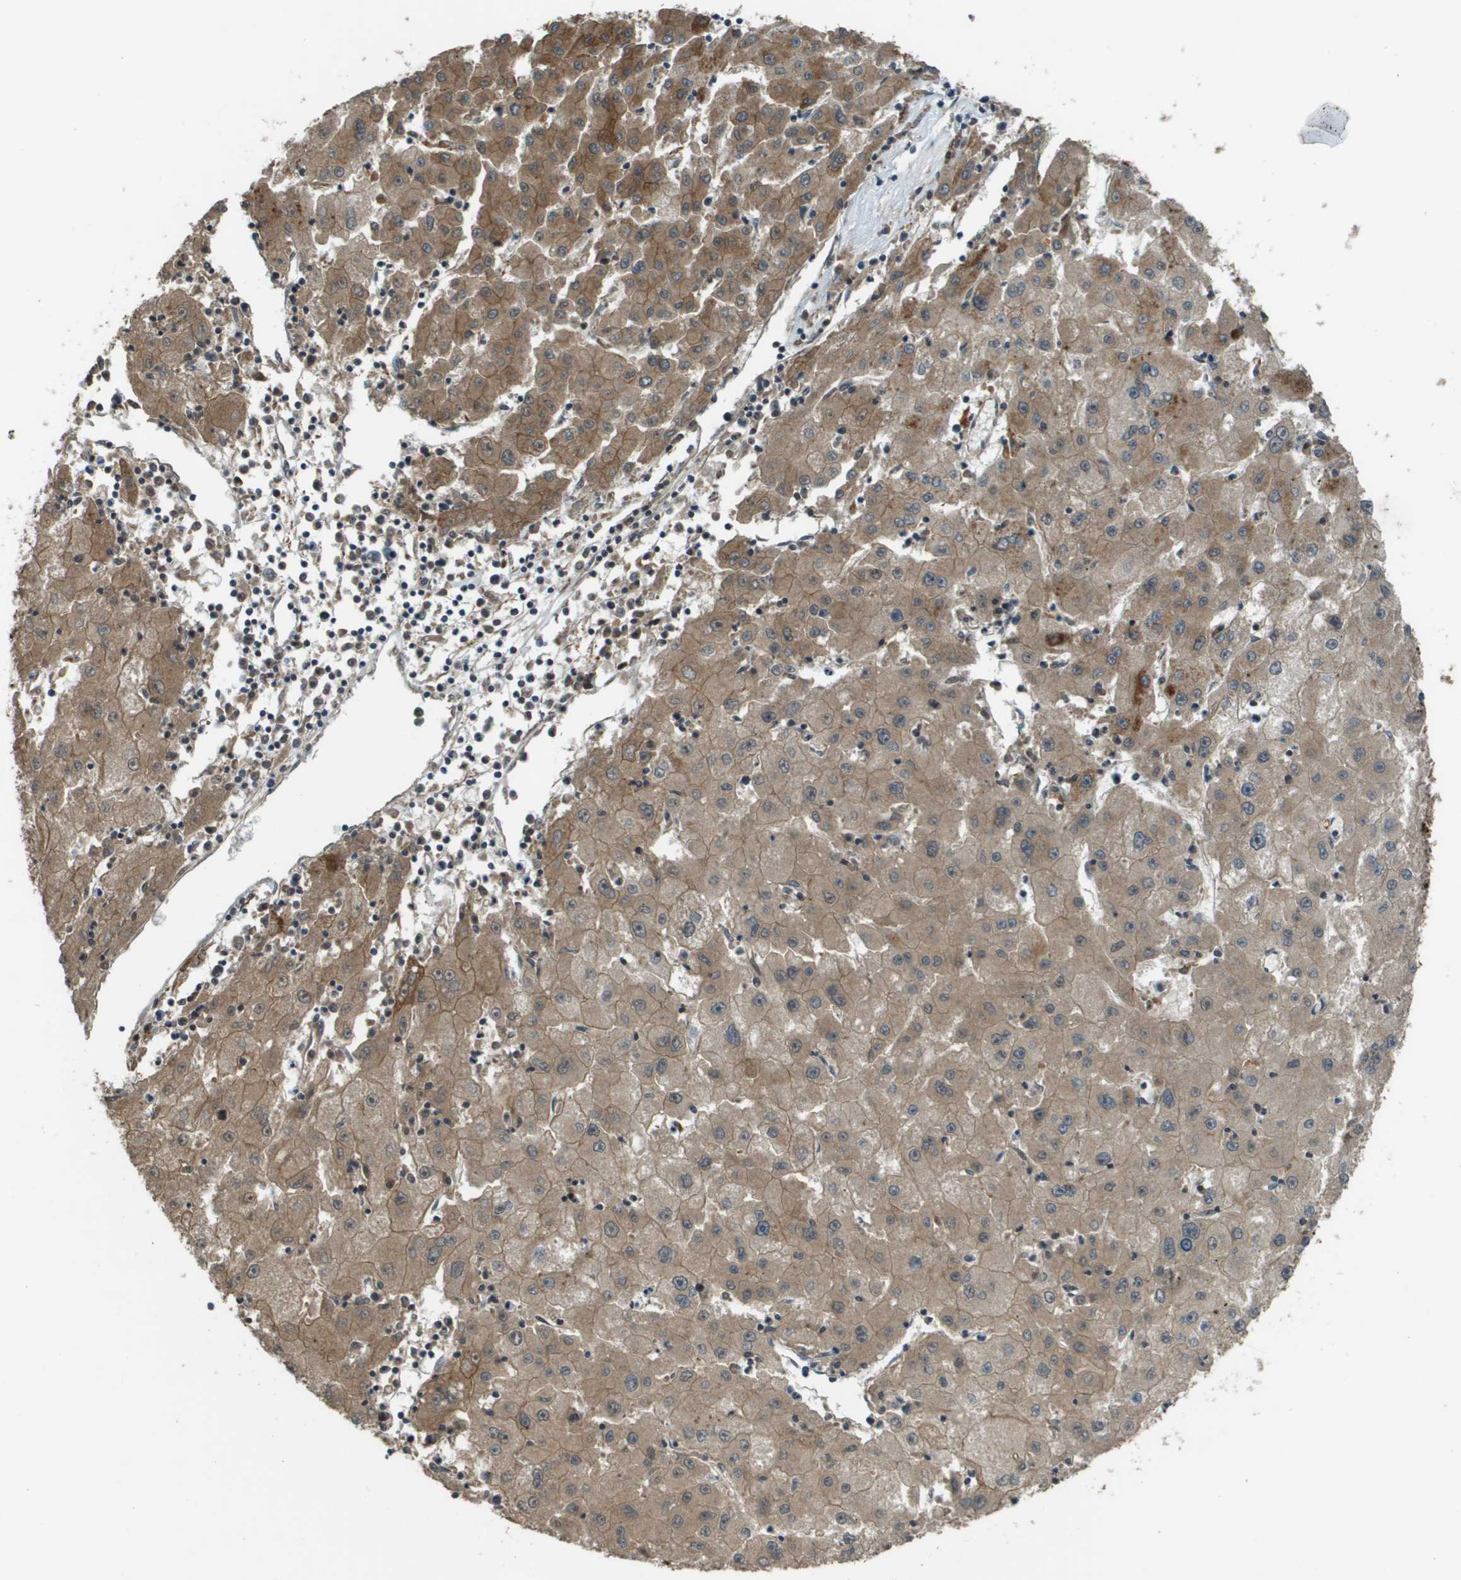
{"staining": {"intensity": "moderate", "quantity": ">75%", "location": "cytoplasmic/membranous"}, "tissue": "liver cancer", "cell_type": "Tumor cells", "image_type": "cancer", "snomed": [{"axis": "morphology", "description": "Carcinoma, Hepatocellular, NOS"}, {"axis": "topography", "description": "Liver"}], "caption": "Liver cancer (hepatocellular carcinoma) tissue reveals moderate cytoplasmic/membranous staining in approximately >75% of tumor cells", "gene": "CDKN2C", "patient": {"sex": "male", "age": 72}}